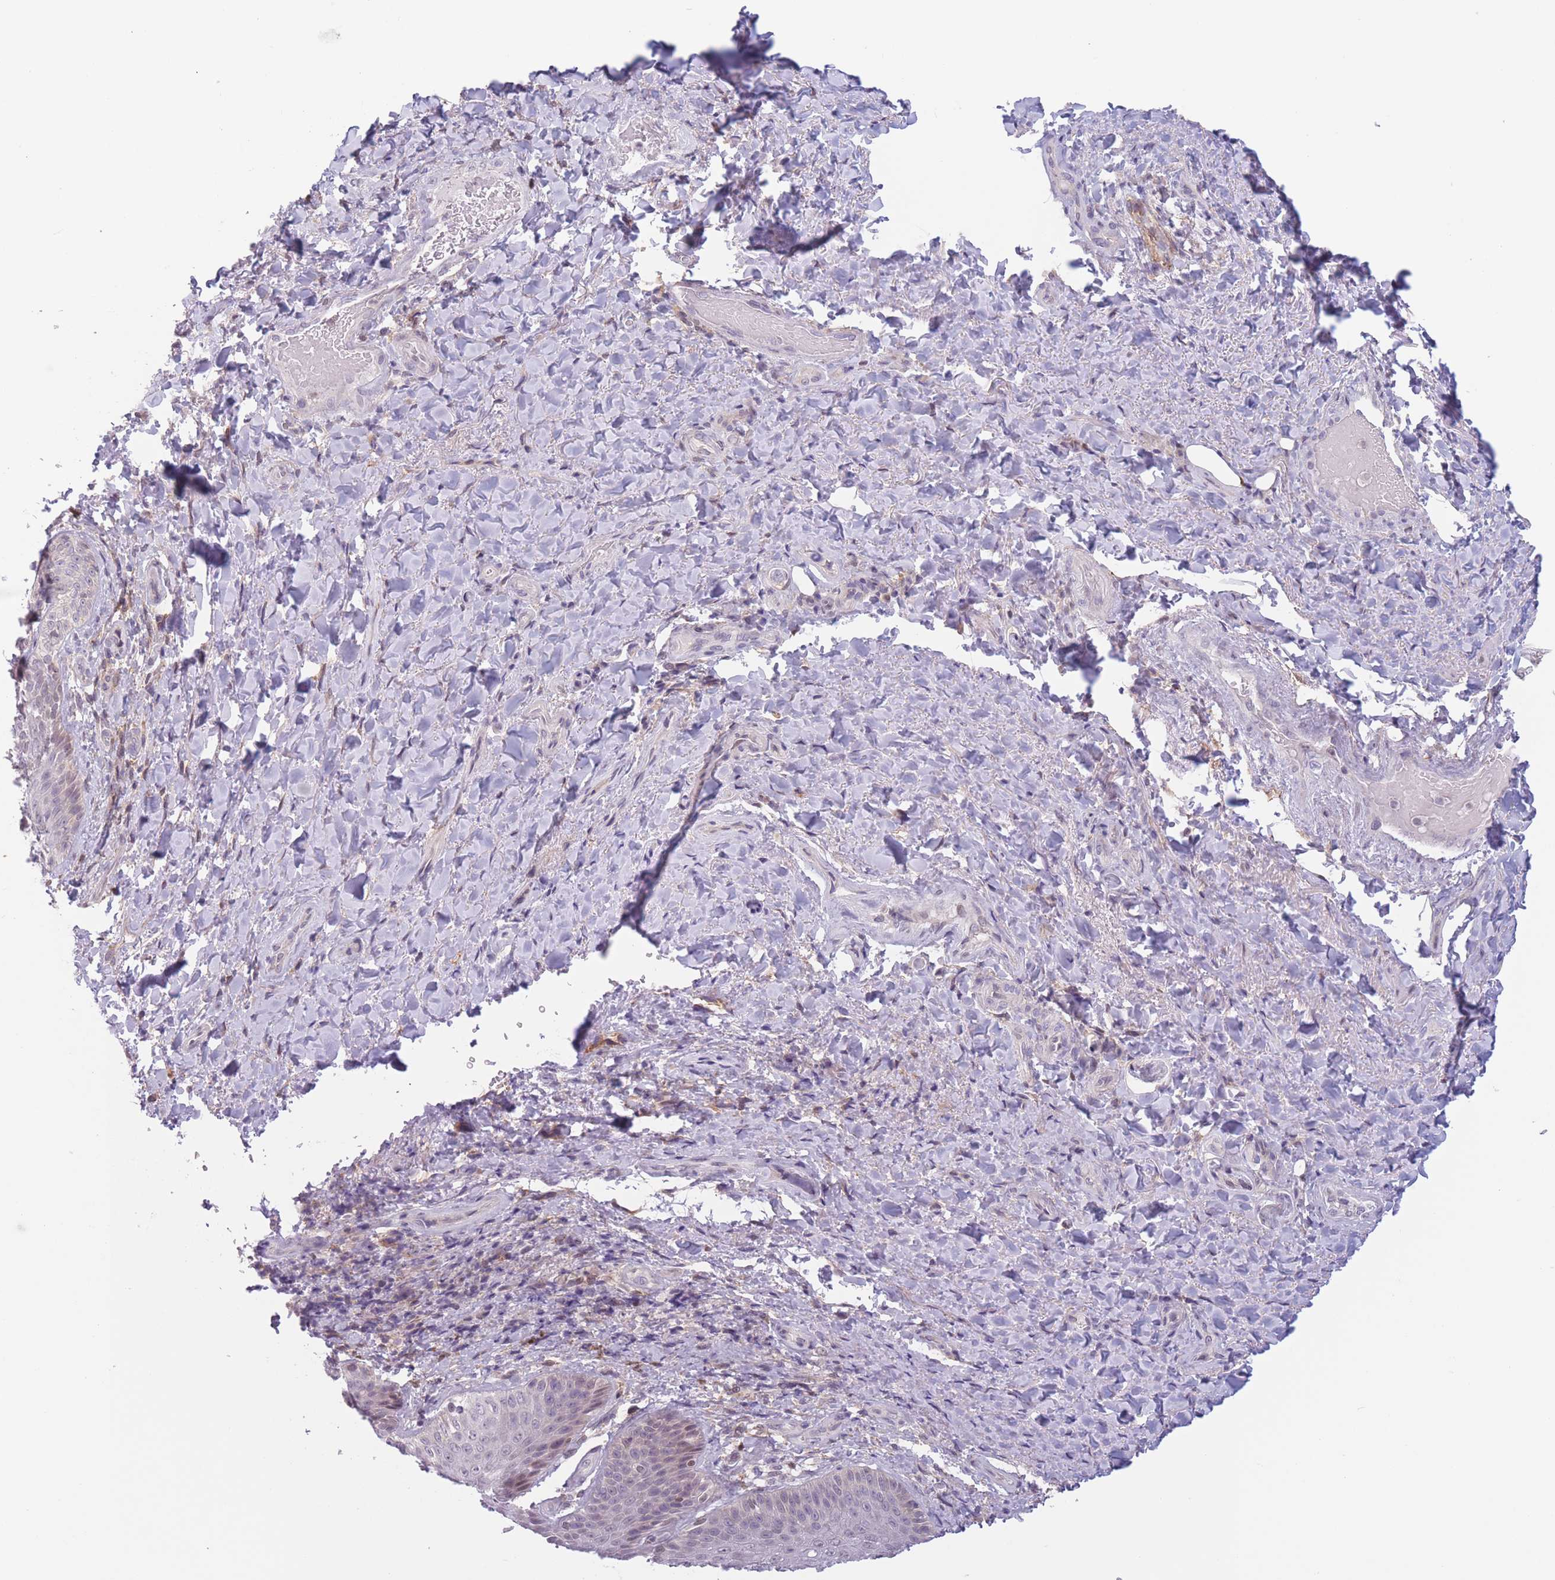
{"staining": {"intensity": "weak", "quantity": "25%-75%", "location": "nuclear"}, "tissue": "skin", "cell_type": "Epidermal cells", "image_type": "normal", "snomed": [{"axis": "morphology", "description": "Normal tissue, NOS"}, {"axis": "topography", "description": "Anal"}], "caption": "Skin stained for a protein (brown) demonstrates weak nuclear positive expression in about 25%-75% of epidermal cells.", "gene": "ENSG00000267179", "patient": {"sex": "female", "age": 89}}